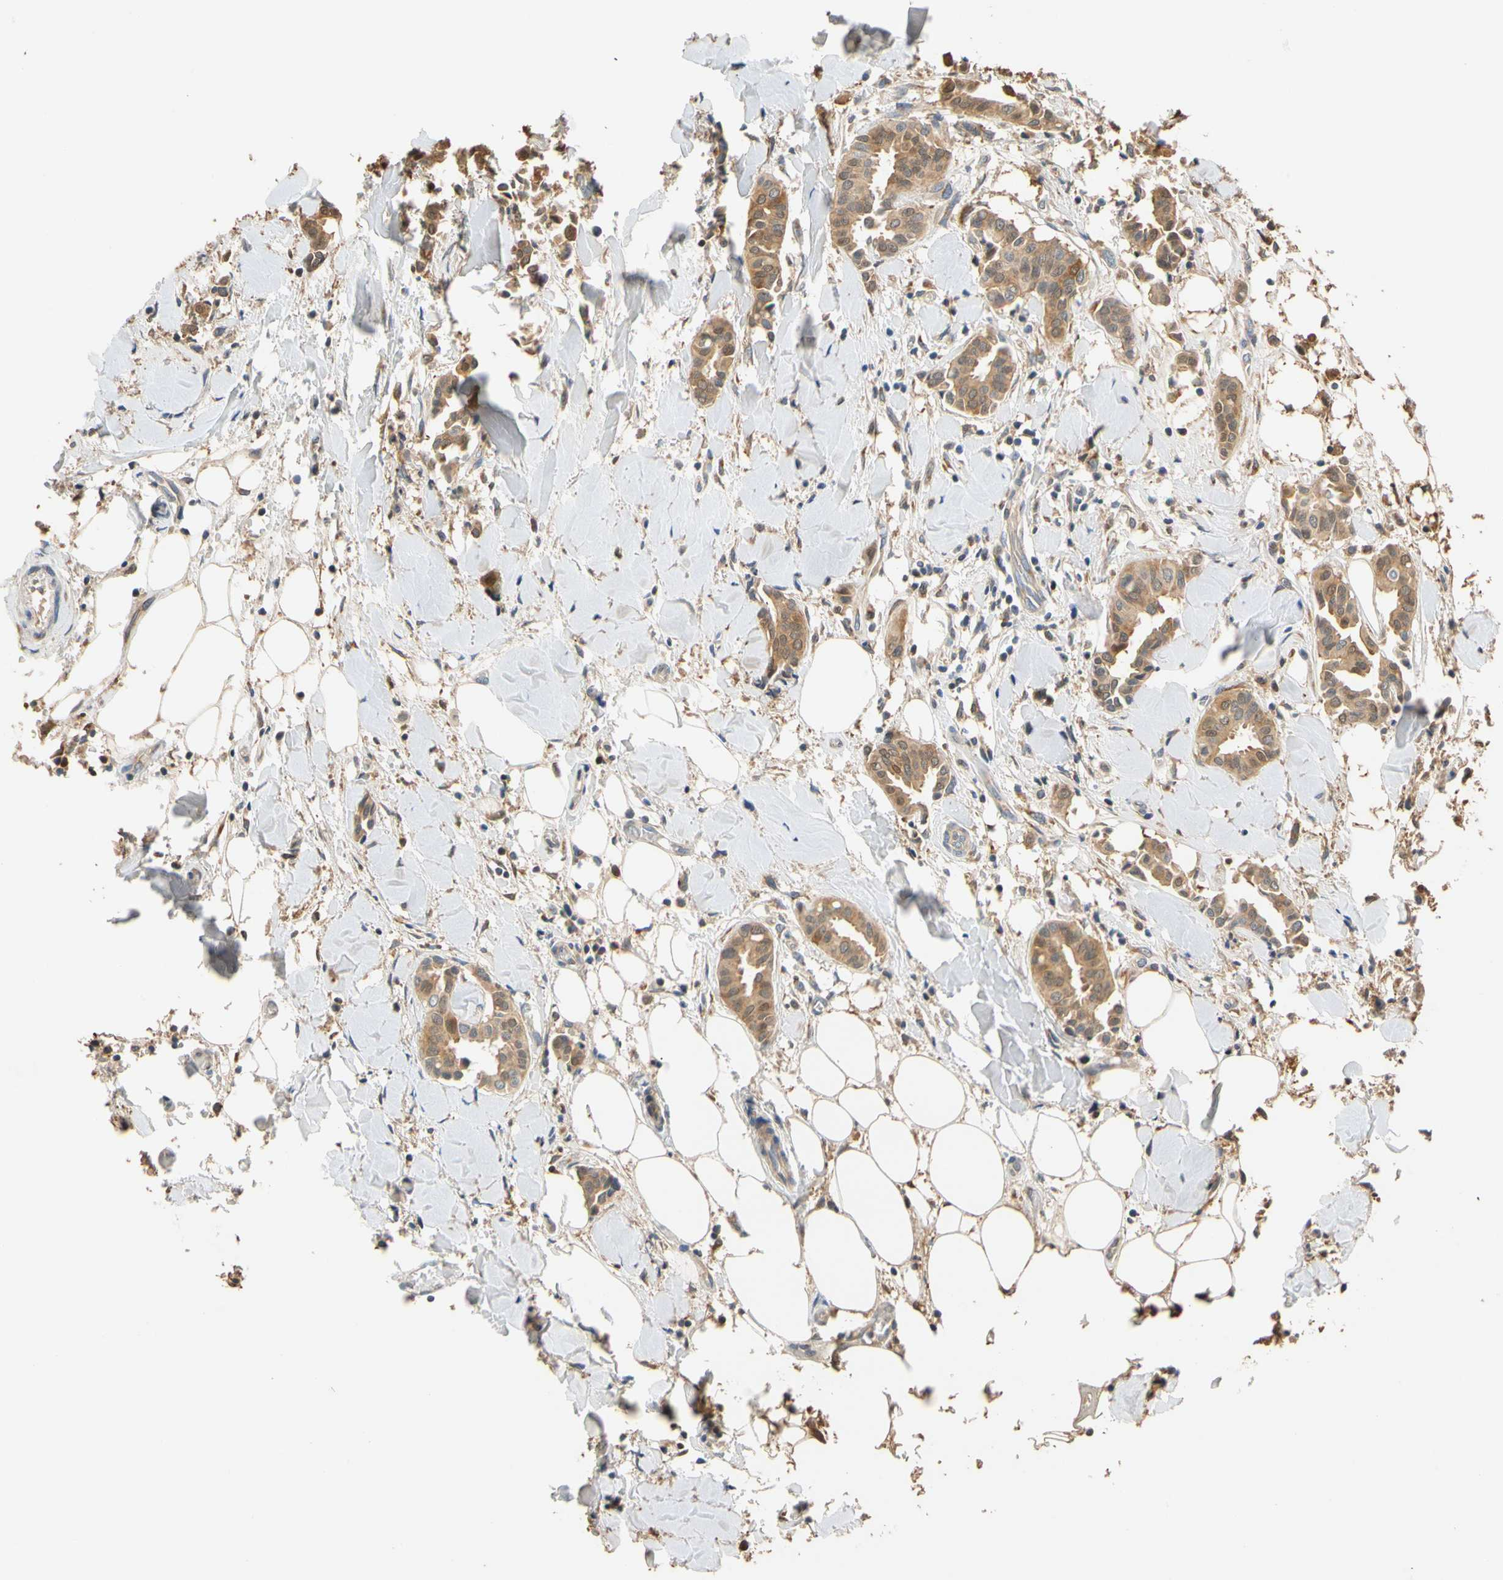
{"staining": {"intensity": "moderate", "quantity": "25%-75%", "location": "cytoplasmic/membranous"}, "tissue": "head and neck cancer", "cell_type": "Tumor cells", "image_type": "cancer", "snomed": [{"axis": "morphology", "description": "Adenocarcinoma, NOS"}, {"axis": "topography", "description": "Salivary gland"}, {"axis": "topography", "description": "Head-Neck"}], "caption": "This histopathology image displays IHC staining of human head and neck cancer (adenocarcinoma), with medium moderate cytoplasmic/membranous staining in about 25%-75% of tumor cells.", "gene": "GPSM2", "patient": {"sex": "female", "age": 59}}